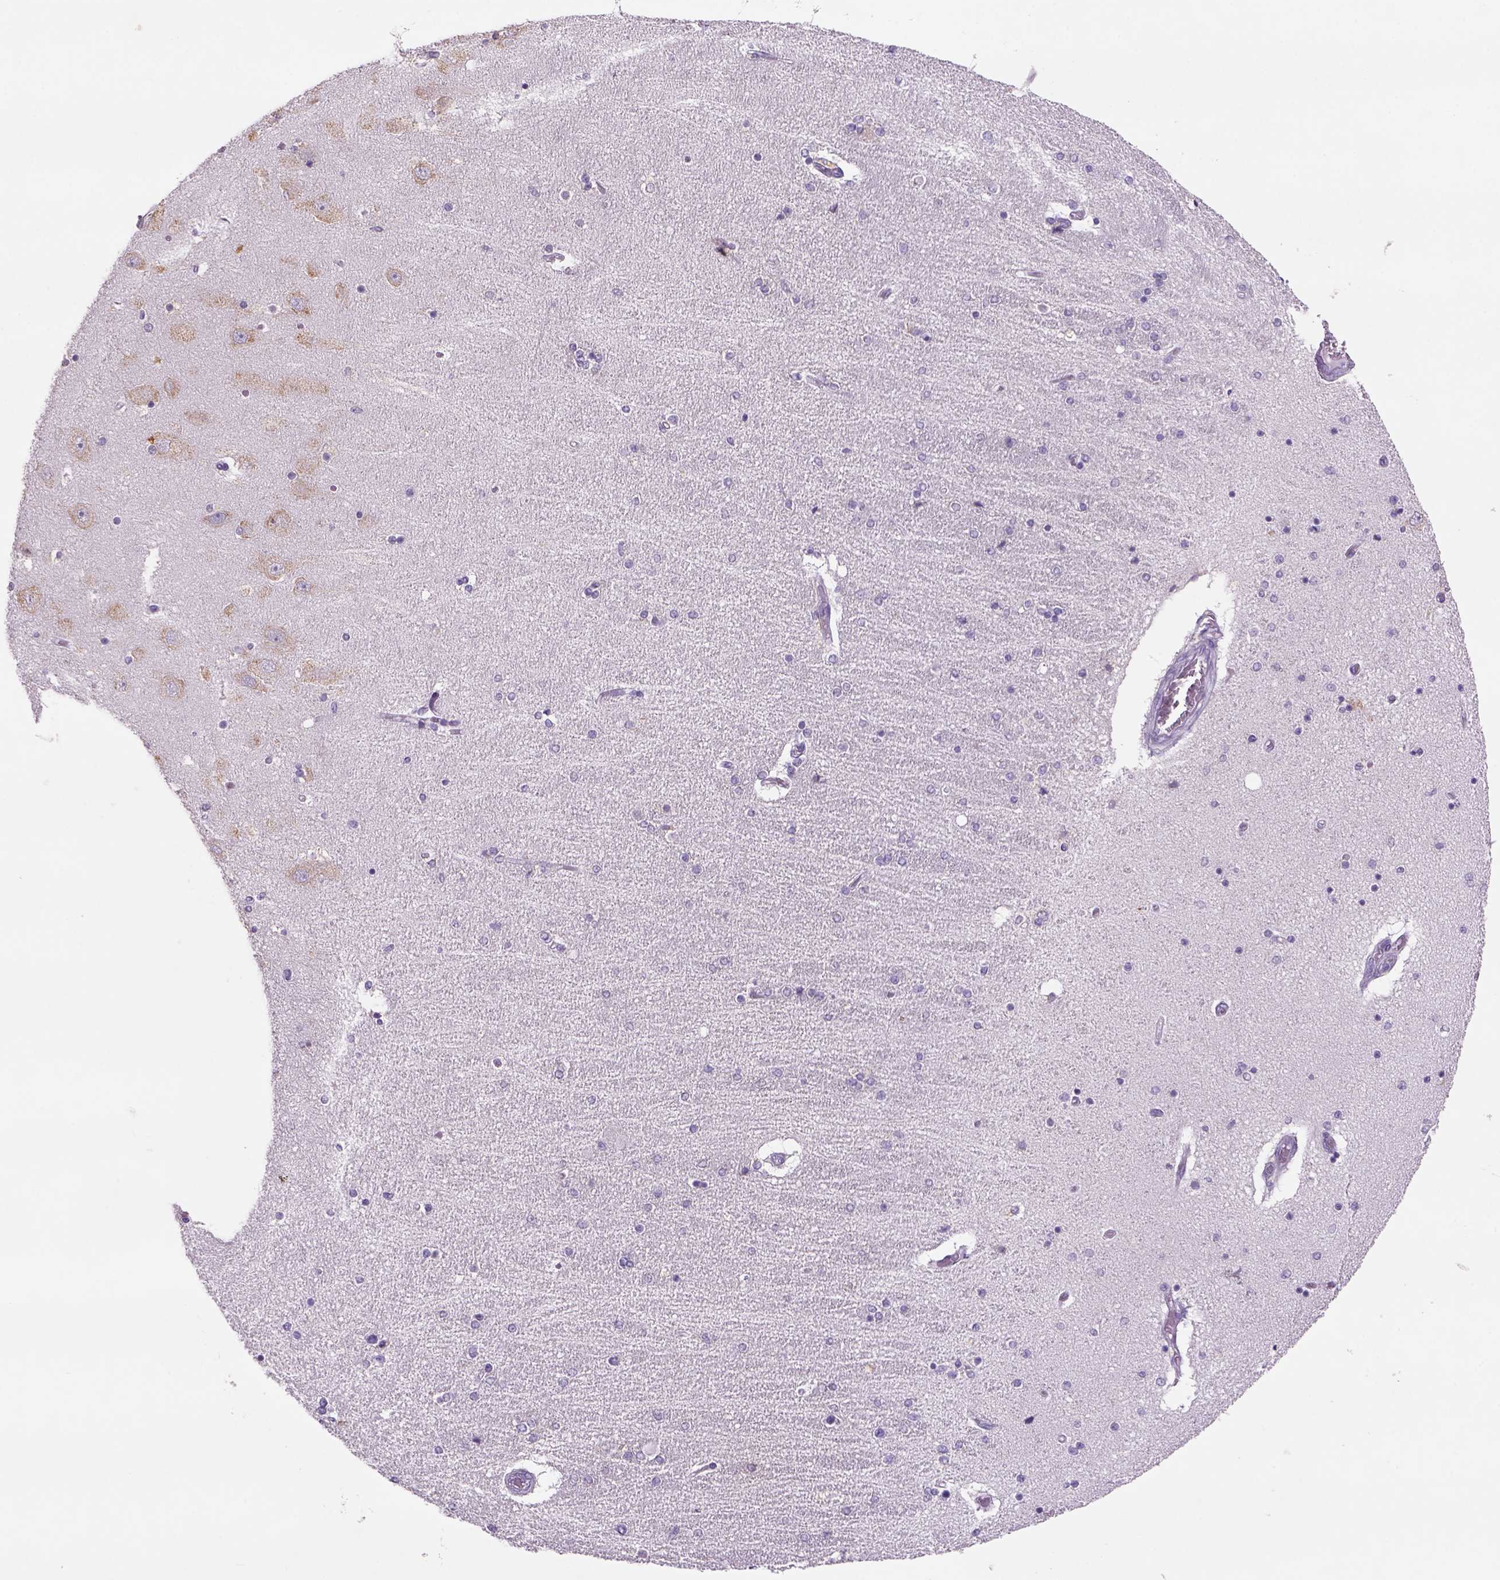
{"staining": {"intensity": "negative", "quantity": "none", "location": "none"}, "tissue": "hippocampus", "cell_type": "Glial cells", "image_type": "normal", "snomed": [{"axis": "morphology", "description": "Normal tissue, NOS"}, {"axis": "topography", "description": "Hippocampus"}], "caption": "Unremarkable hippocampus was stained to show a protein in brown. There is no significant staining in glial cells. (Immunohistochemistry, brightfield microscopy, high magnification).", "gene": "NAALAD2", "patient": {"sex": "female", "age": 54}}